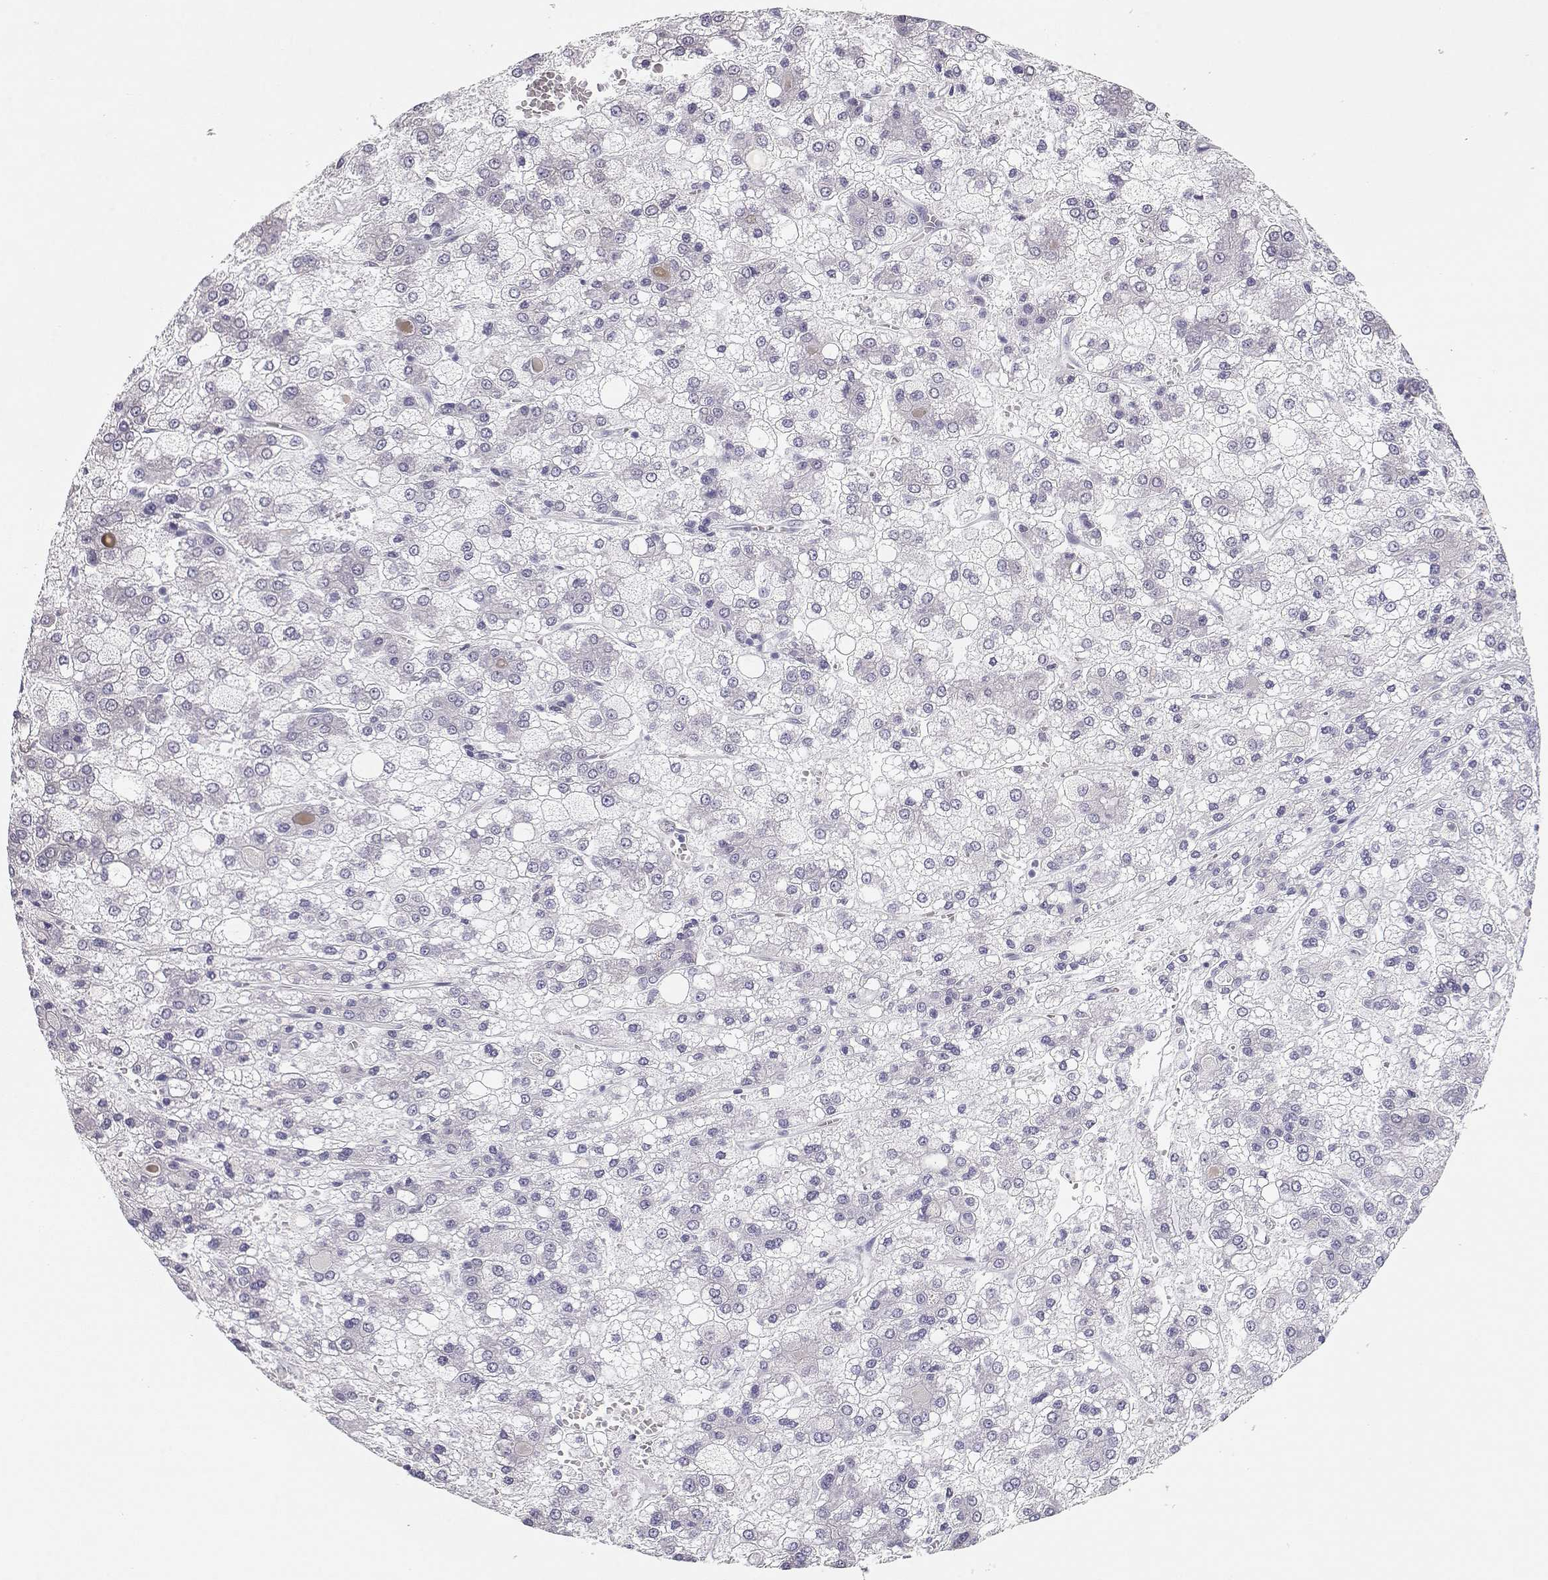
{"staining": {"intensity": "negative", "quantity": "none", "location": "none"}, "tissue": "liver cancer", "cell_type": "Tumor cells", "image_type": "cancer", "snomed": [{"axis": "morphology", "description": "Carcinoma, Hepatocellular, NOS"}, {"axis": "topography", "description": "Liver"}], "caption": "Immunohistochemical staining of liver hepatocellular carcinoma demonstrates no significant positivity in tumor cells.", "gene": "MAGEC1", "patient": {"sex": "male", "age": 73}}